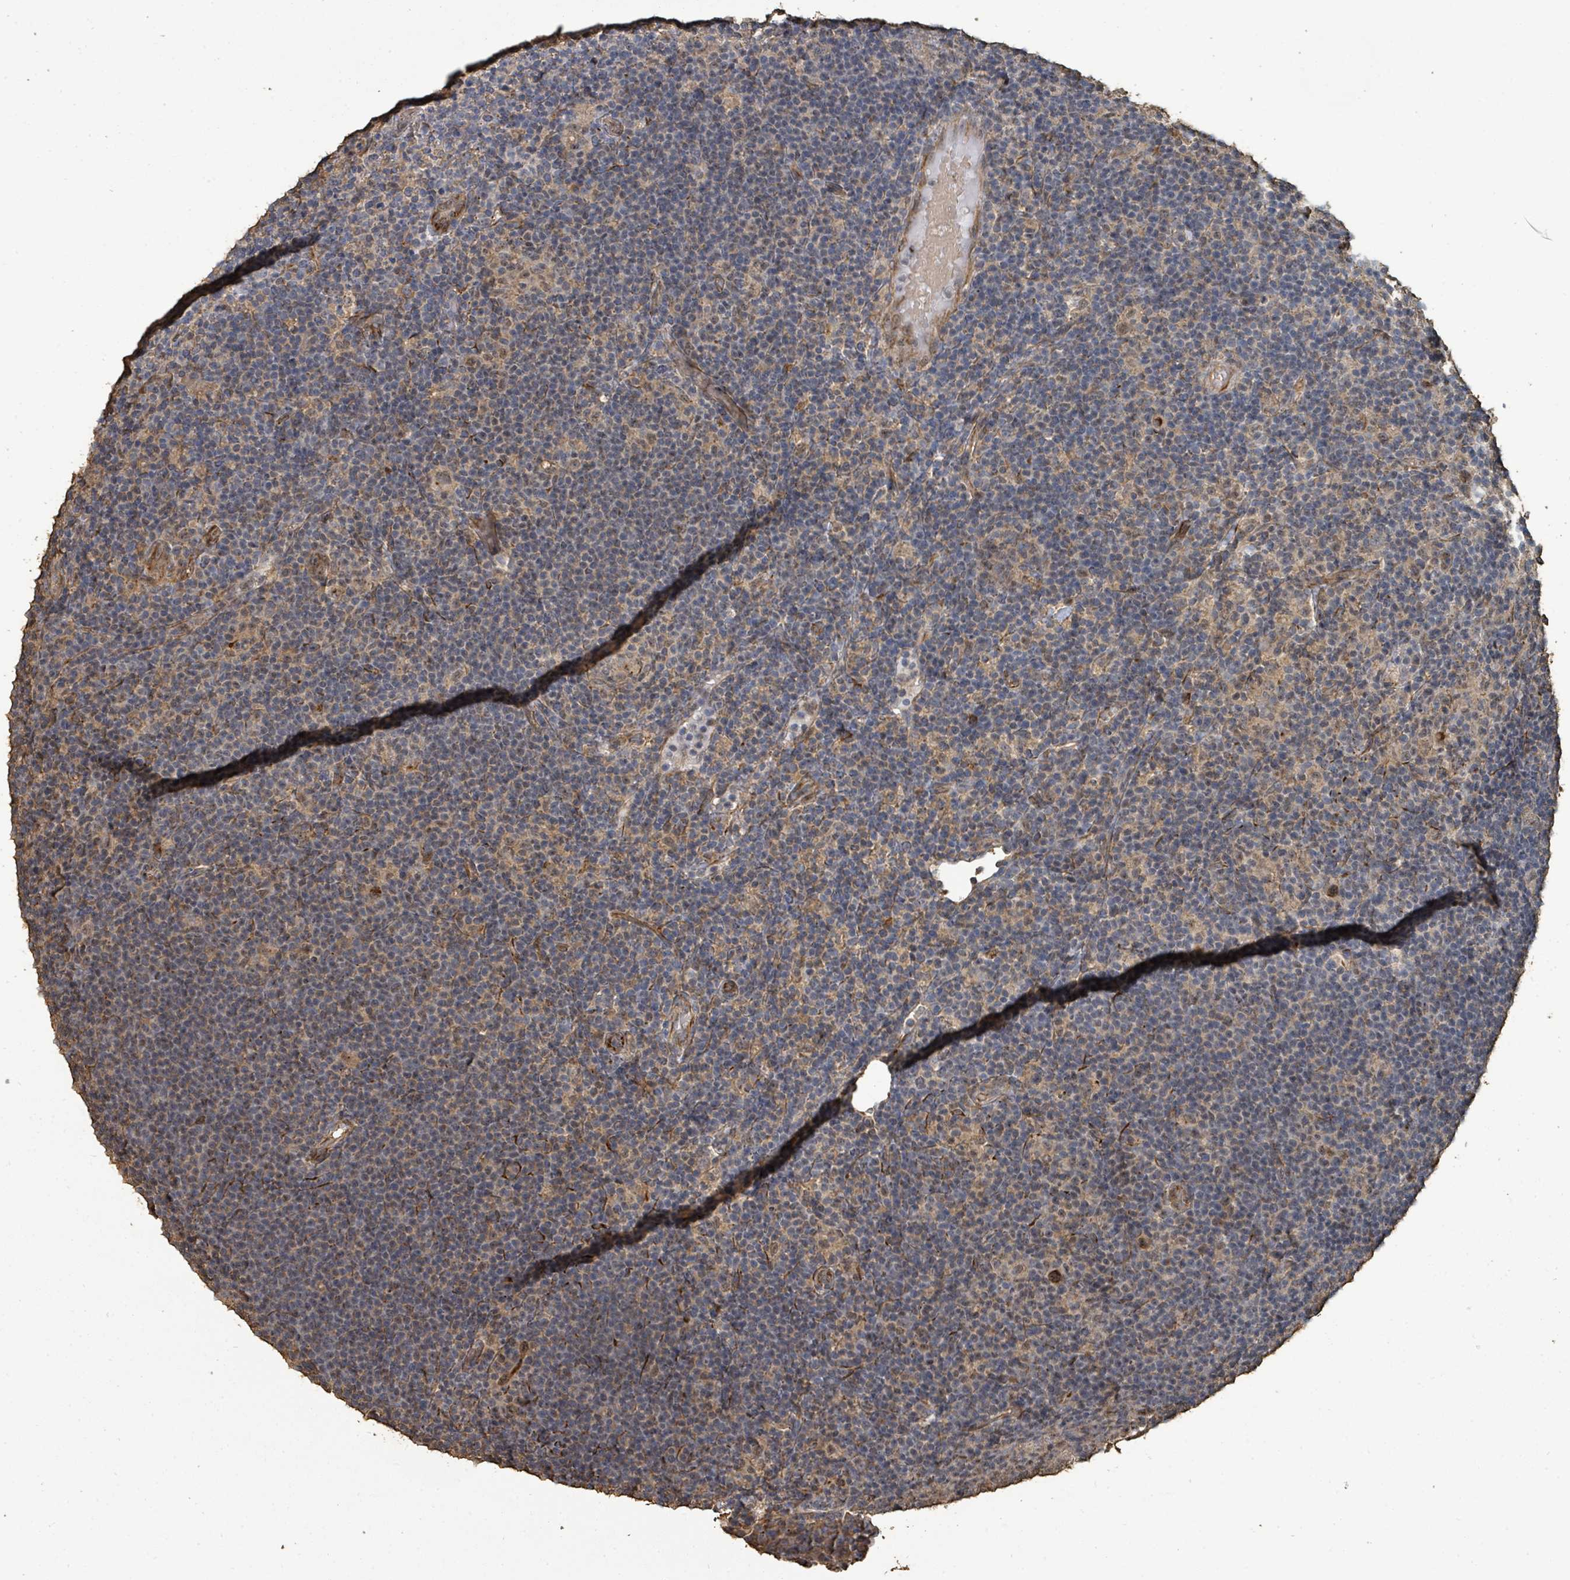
{"staining": {"intensity": "weak", "quantity": "<25%", "location": "cytoplasmic/membranous,nuclear"}, "tissue": "lymphoma", "cell_type": "Tumor cells", "image_type": "cancer", "snomed": [{"axis": "morphology", "description": "Hodgkin's disease, NOS"}, {"axis": "topography", "description": "Lymph node"}], "caption": "IHC of human lymphoma reveals no positivity in tumor cells.", "gene": "C6orf52", "patient": {"sex": "female", "age": 57}}